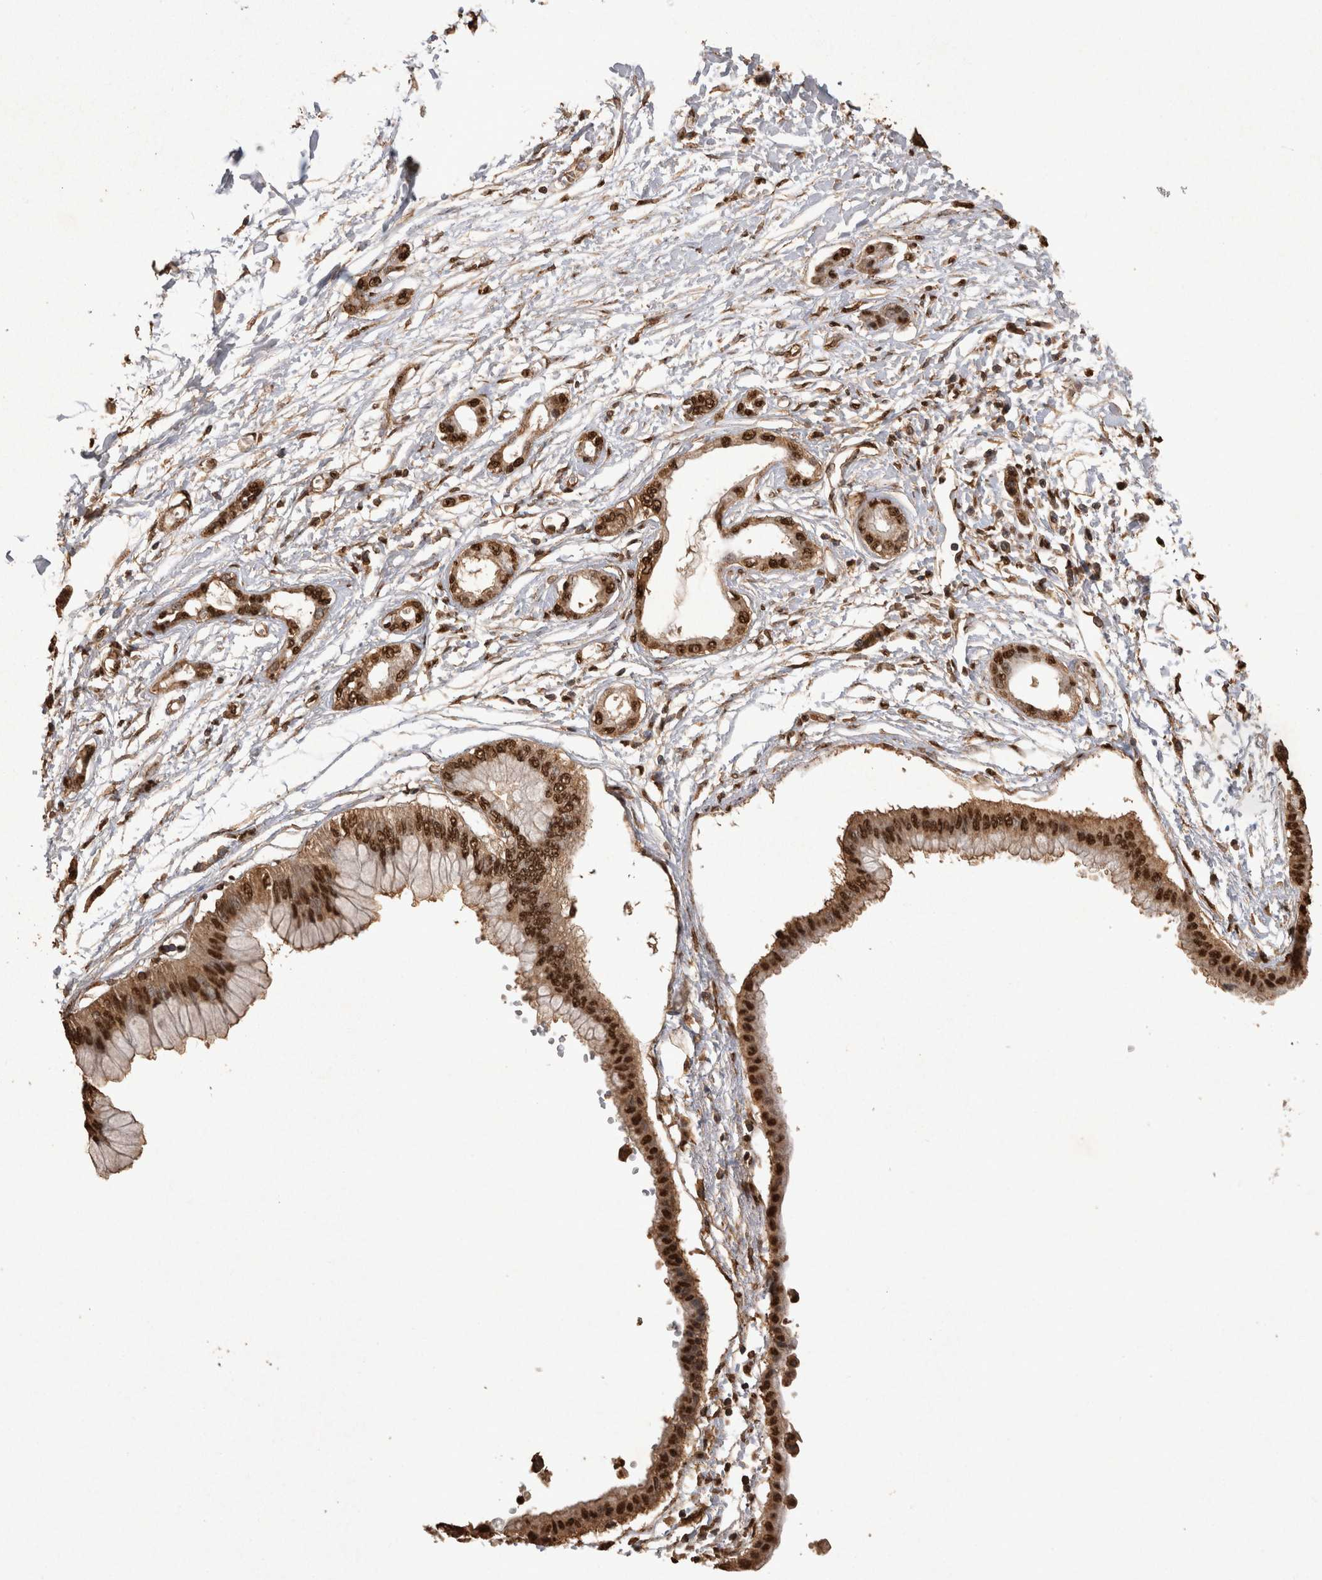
{"staining": {"intensity": "strong", "quantity": ">75%", "location": "cytoplasmic/membranous,nuclear"}, "tissue": "pancreatic cancer", "cell_type": "Tumor cells", "image_type": "cancer", "snomed": [{"axis": "morphology", "description": "Adenocarcinoma, NOS"}, {"axis": "topography", "description": "Pancreas"}], "caption": "This image shows immunohistochemistry staining of human pancreatic cancer, with high strong cytoplasmic/membranous and nuclear positivity in about >75% of tumor cells.", "gene": "OAS2", "patient": {"sex": "male", "age": 56}}